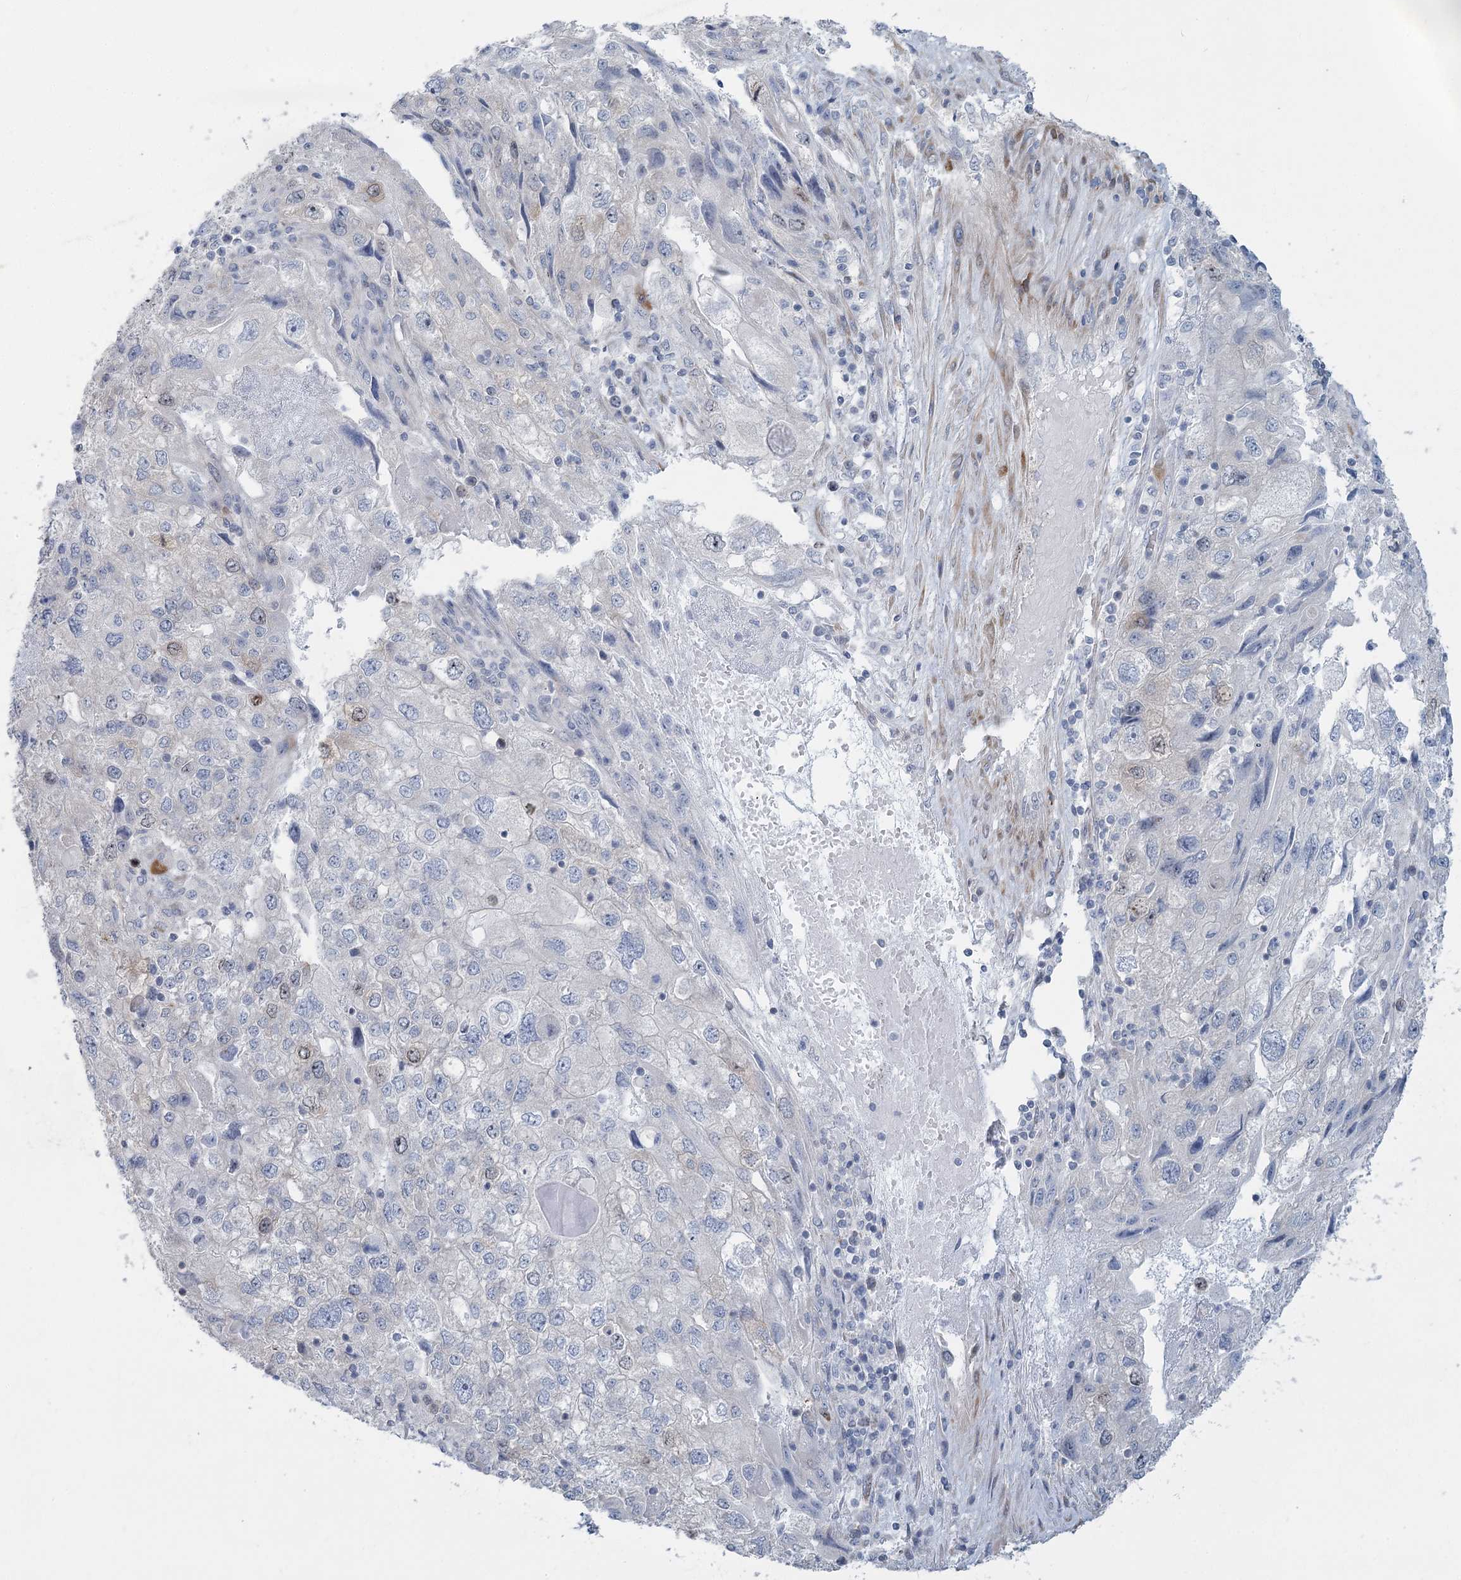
{"staining": {"intensity": "weak", "quantity": "<25%", "location": "nuclear"}, "tissue": "endometrial cancer", "cell_type": "Tumor cells", "image_type": "cancer", "snomed": [{"axis": "morphology", "description": "Adenocarcinoma, NOS"}, {"axis": "topography", "description": "Endometrium"}], "caption": "IHC micrograph of human endometrial cancer stained for a protein (brown), which displays no staining in tumor cells. Brightfield microscopy of IHC stained with DAB (3,3'-diaminobenzidine) (brown) and hematoxylin (blue), captured at high magnification.", "gene": "ABITRAM", "patient": {"sex": "female", "age": 49}}